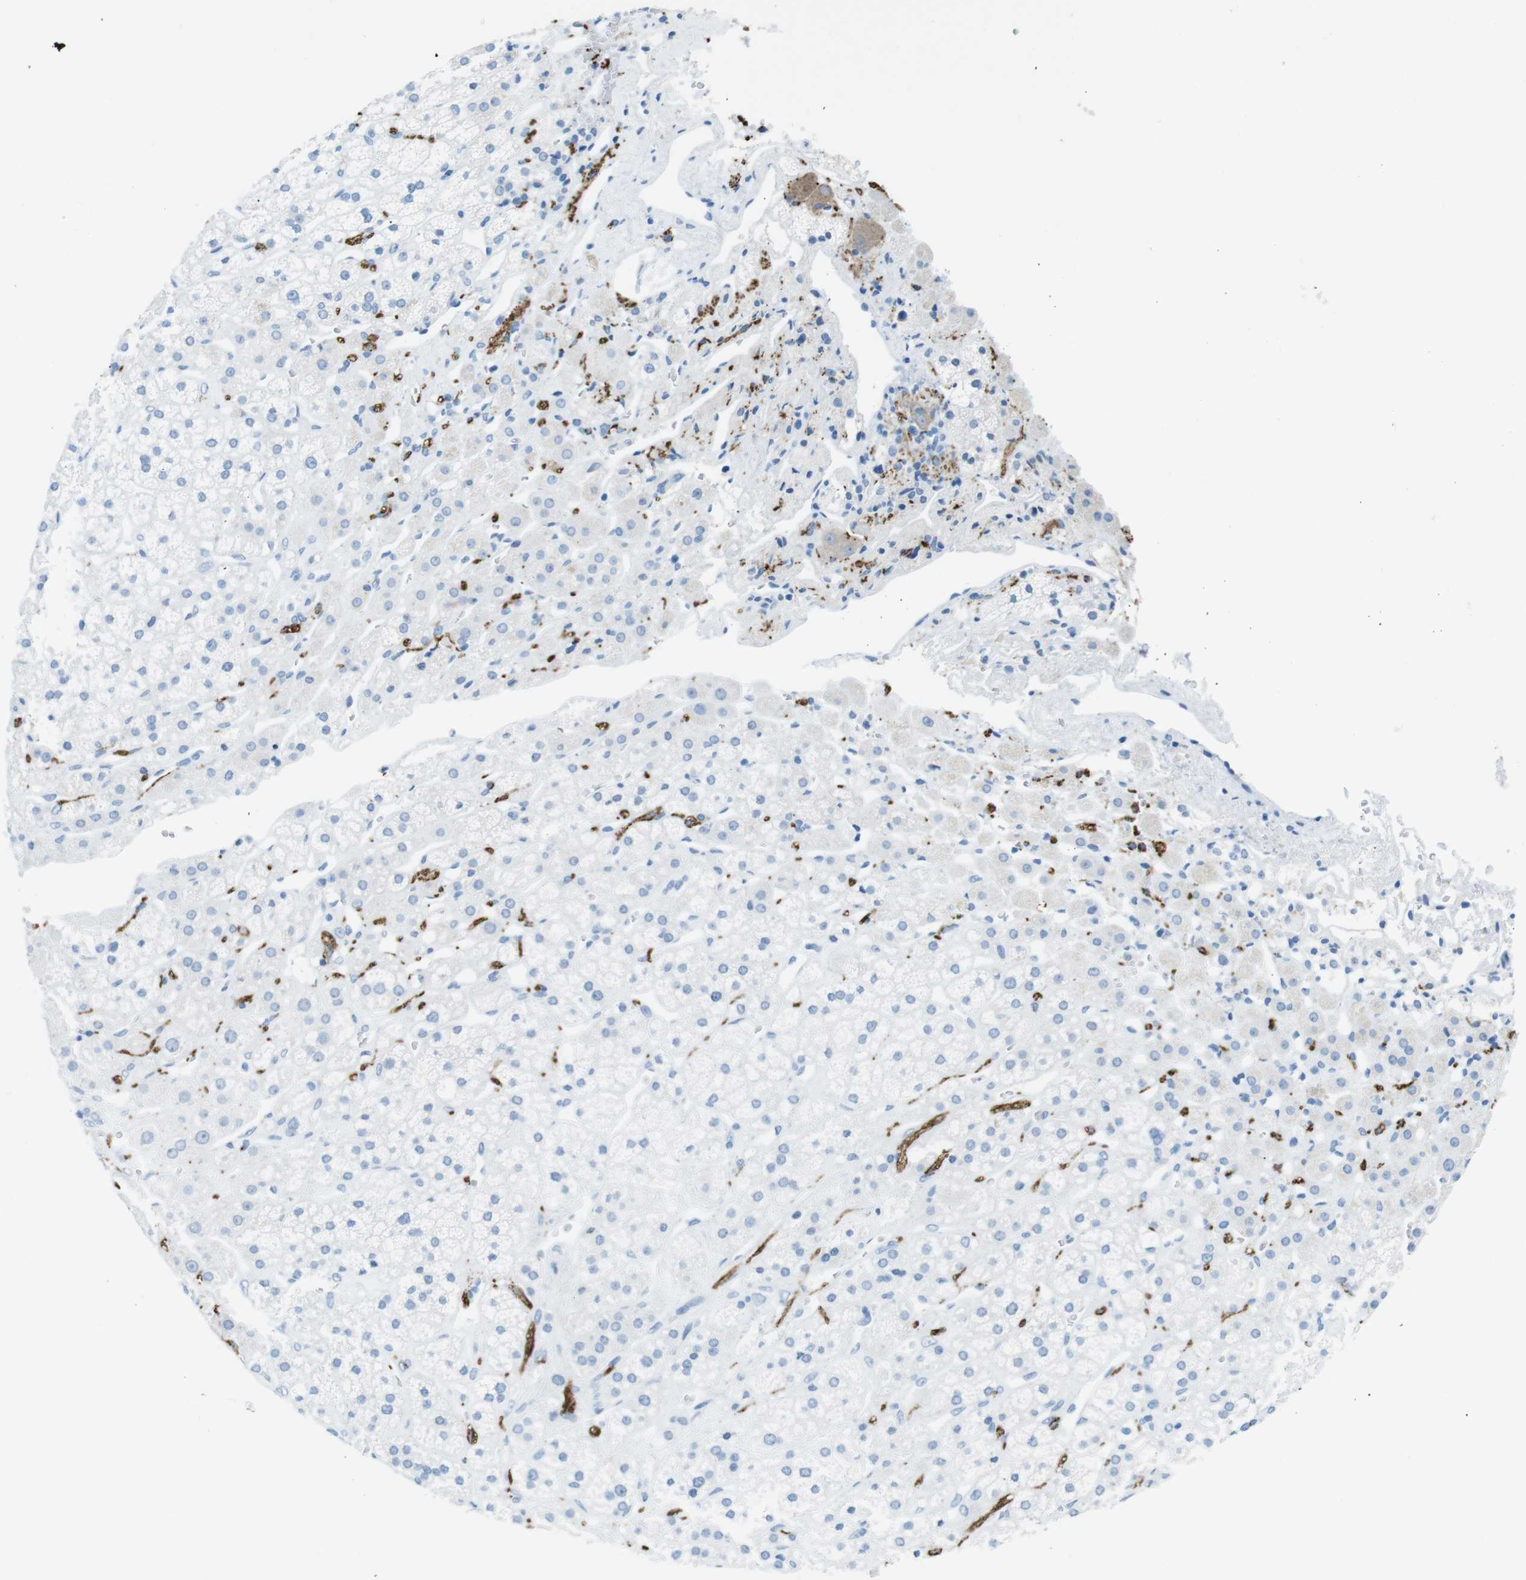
{"staining": {"intensity": "weak", "quantity": "<25%", "location": "cytoplasmic/membranous"}, "tissue": "adrenal gland", "cell_type": "Glandular cells", "image_type": "normal", "snomed": [{"axis": "morphology", "description": "Normal tissue, NOS"}, {"axis": "topography", "description": "Adrenal gland"}], "caption": "An immunohistochemistry (IHC) histopathology image of normal adrenal gland is shown. There is no staining in glandular cells of adrenal gland.", "gene": "GAP43", "patient": {"sex": "male", "age": 56}}